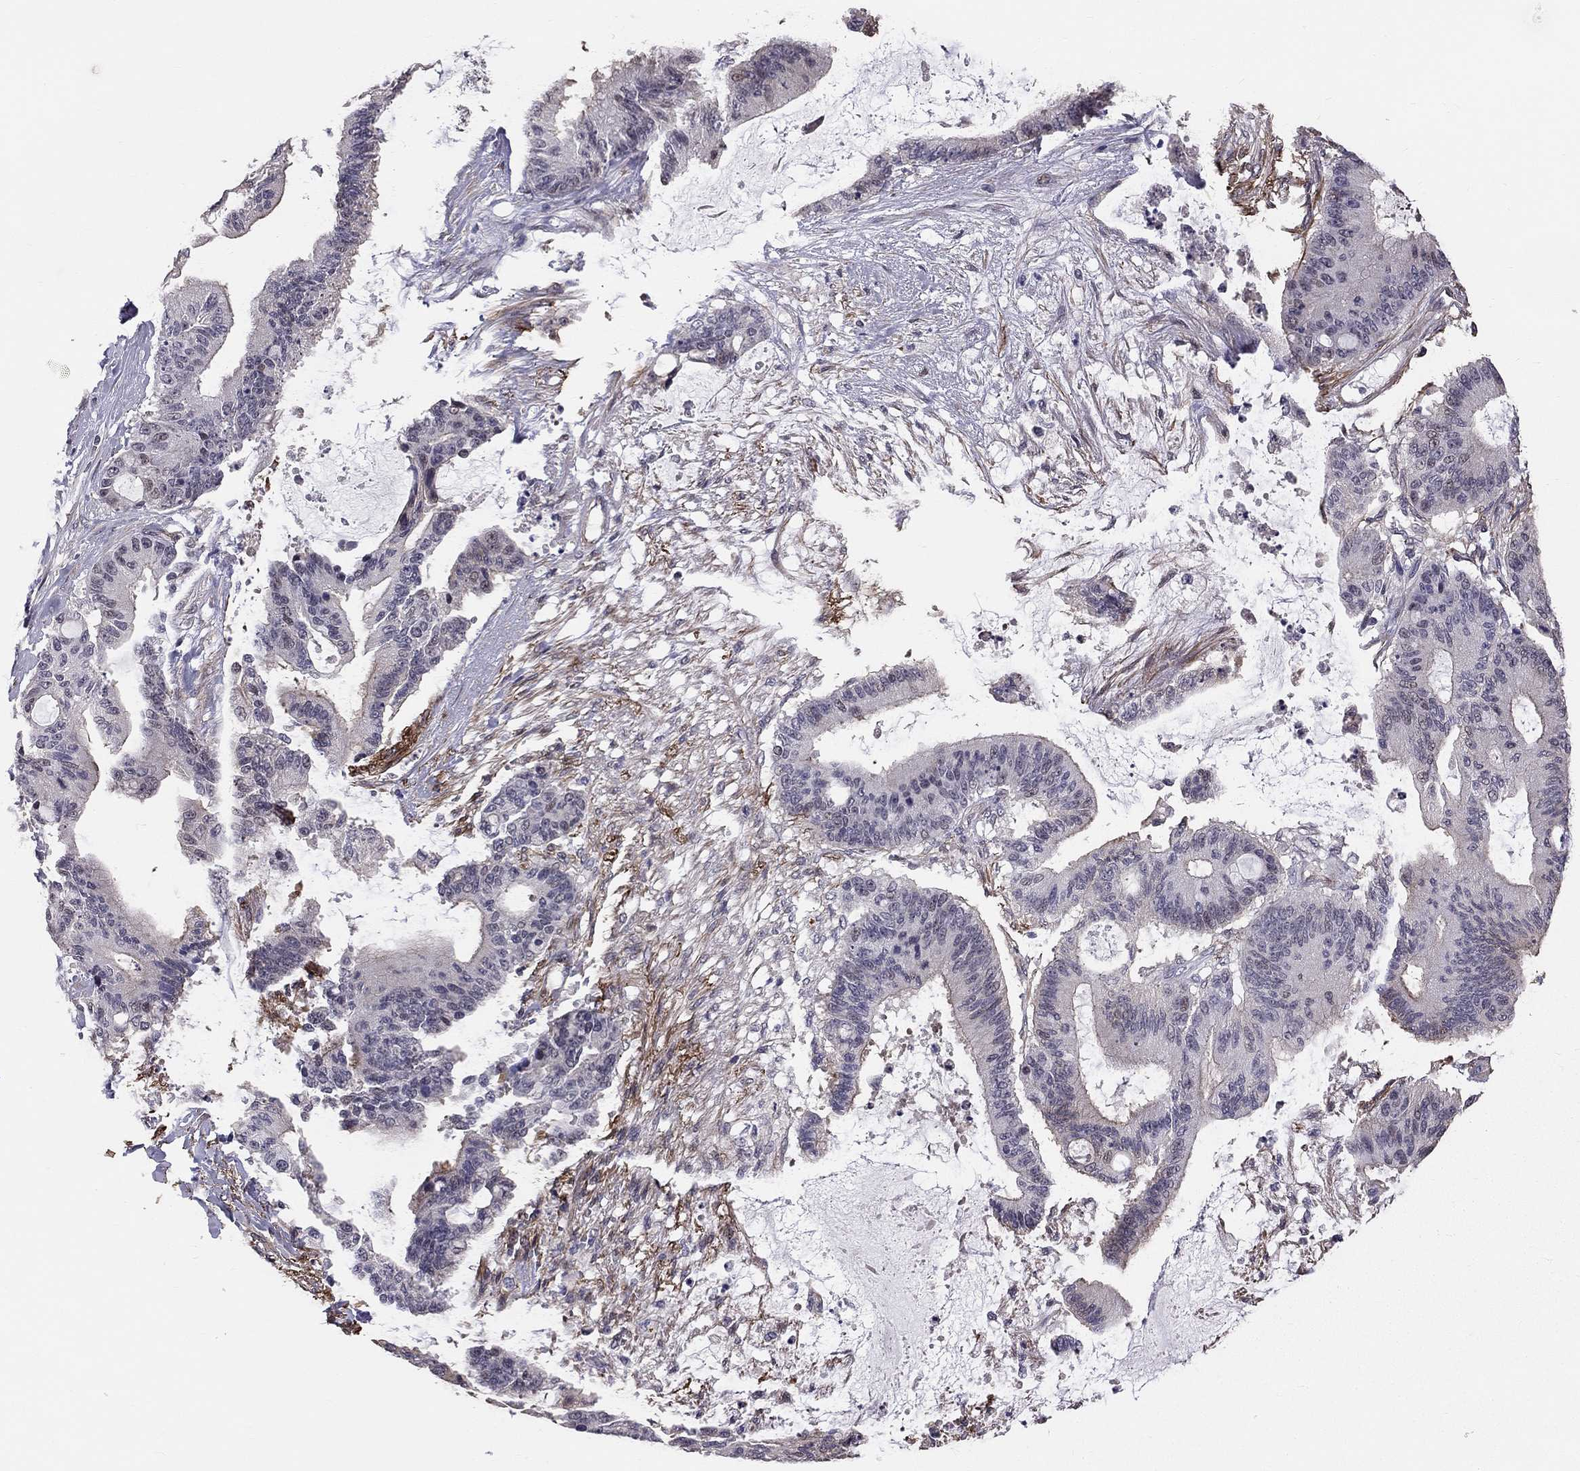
{"staining": {"intensity": "negative", "quantity": "none", "location": "none"}, "tissue": "liver cancer", "cell_type": "Tumor cells", "image_type": "cancer", "snomed": [{"axis": "morphology", "description": "Normal tissue, NOS"}, {"axis": "morphology", "description": "Cholangiocarcinoma"}, {"axis": "topography", "description": "Liver"}, {"axis": "topography", "description": "Peripheral nerve tissue"}], "caption": "Tumor cells are negative for brown protein staining in liver cancer. The staining is performed using DAB (3,3'-diaminobenzidine) brown chromogen with nuclei counter-stained in using hematoxylin.", "gene": "GJB4", "patient": {"sex": "female", "age": 73}}